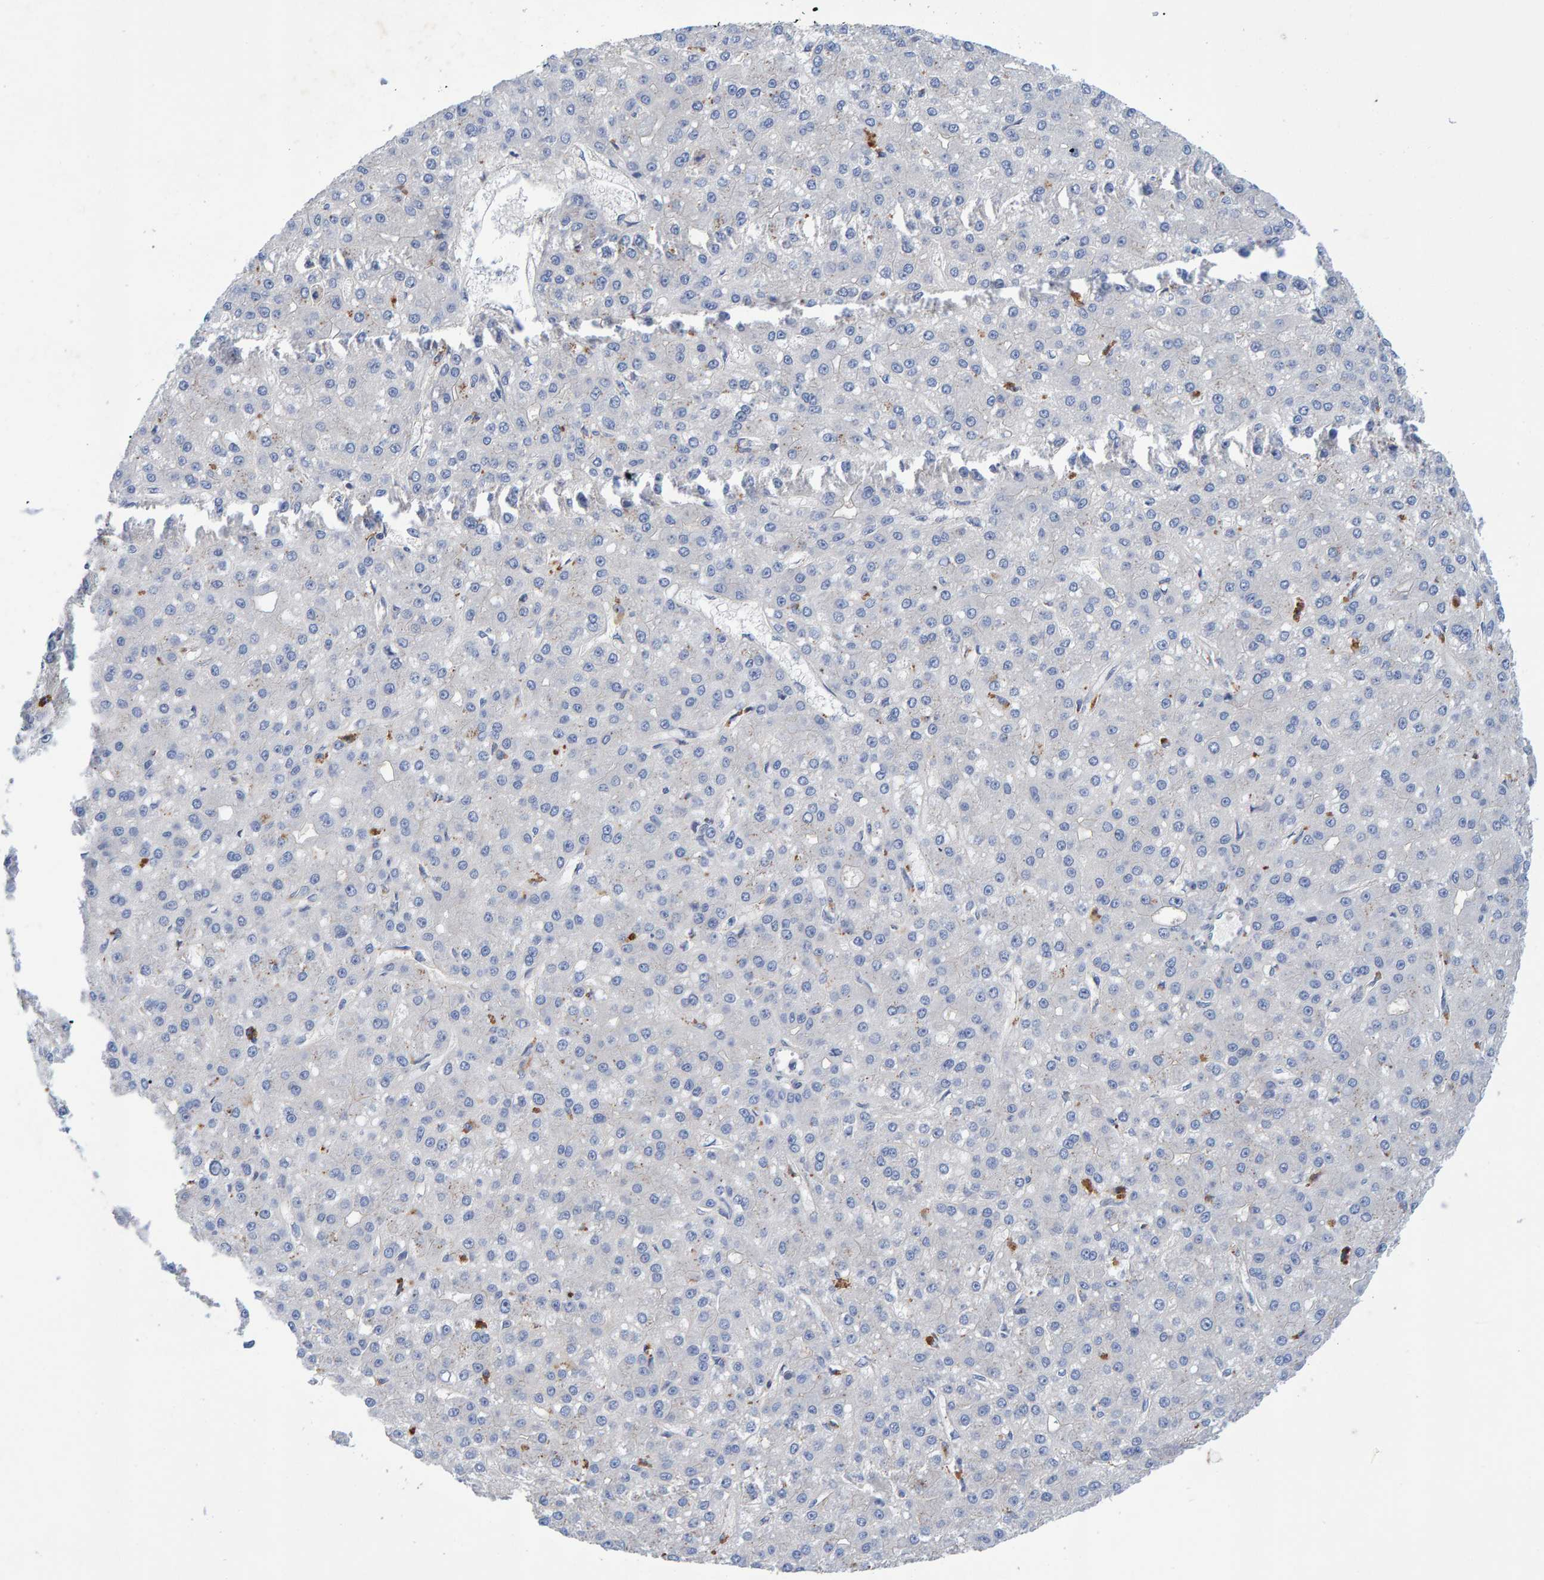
{"staining": {"intensity": "negative", "quantity": "none", "location": "none"}, "tissue": "liver cancer", "cell_type": "Tumor cells", "image_type": "cancer", "snomed": [{"axis": "morphology", "description": "Carcinoma, Hepatocellular, NOS"}, {"axis": "topography", "description": "Liver"}], "caption": "Immunohistochemical staining of liver cancer (hepatocellular carcinoma) demonstrates no significant staining in tumor cells.", "gene": "EFR3A", "patient": {"sex": "male", "age": 67}}